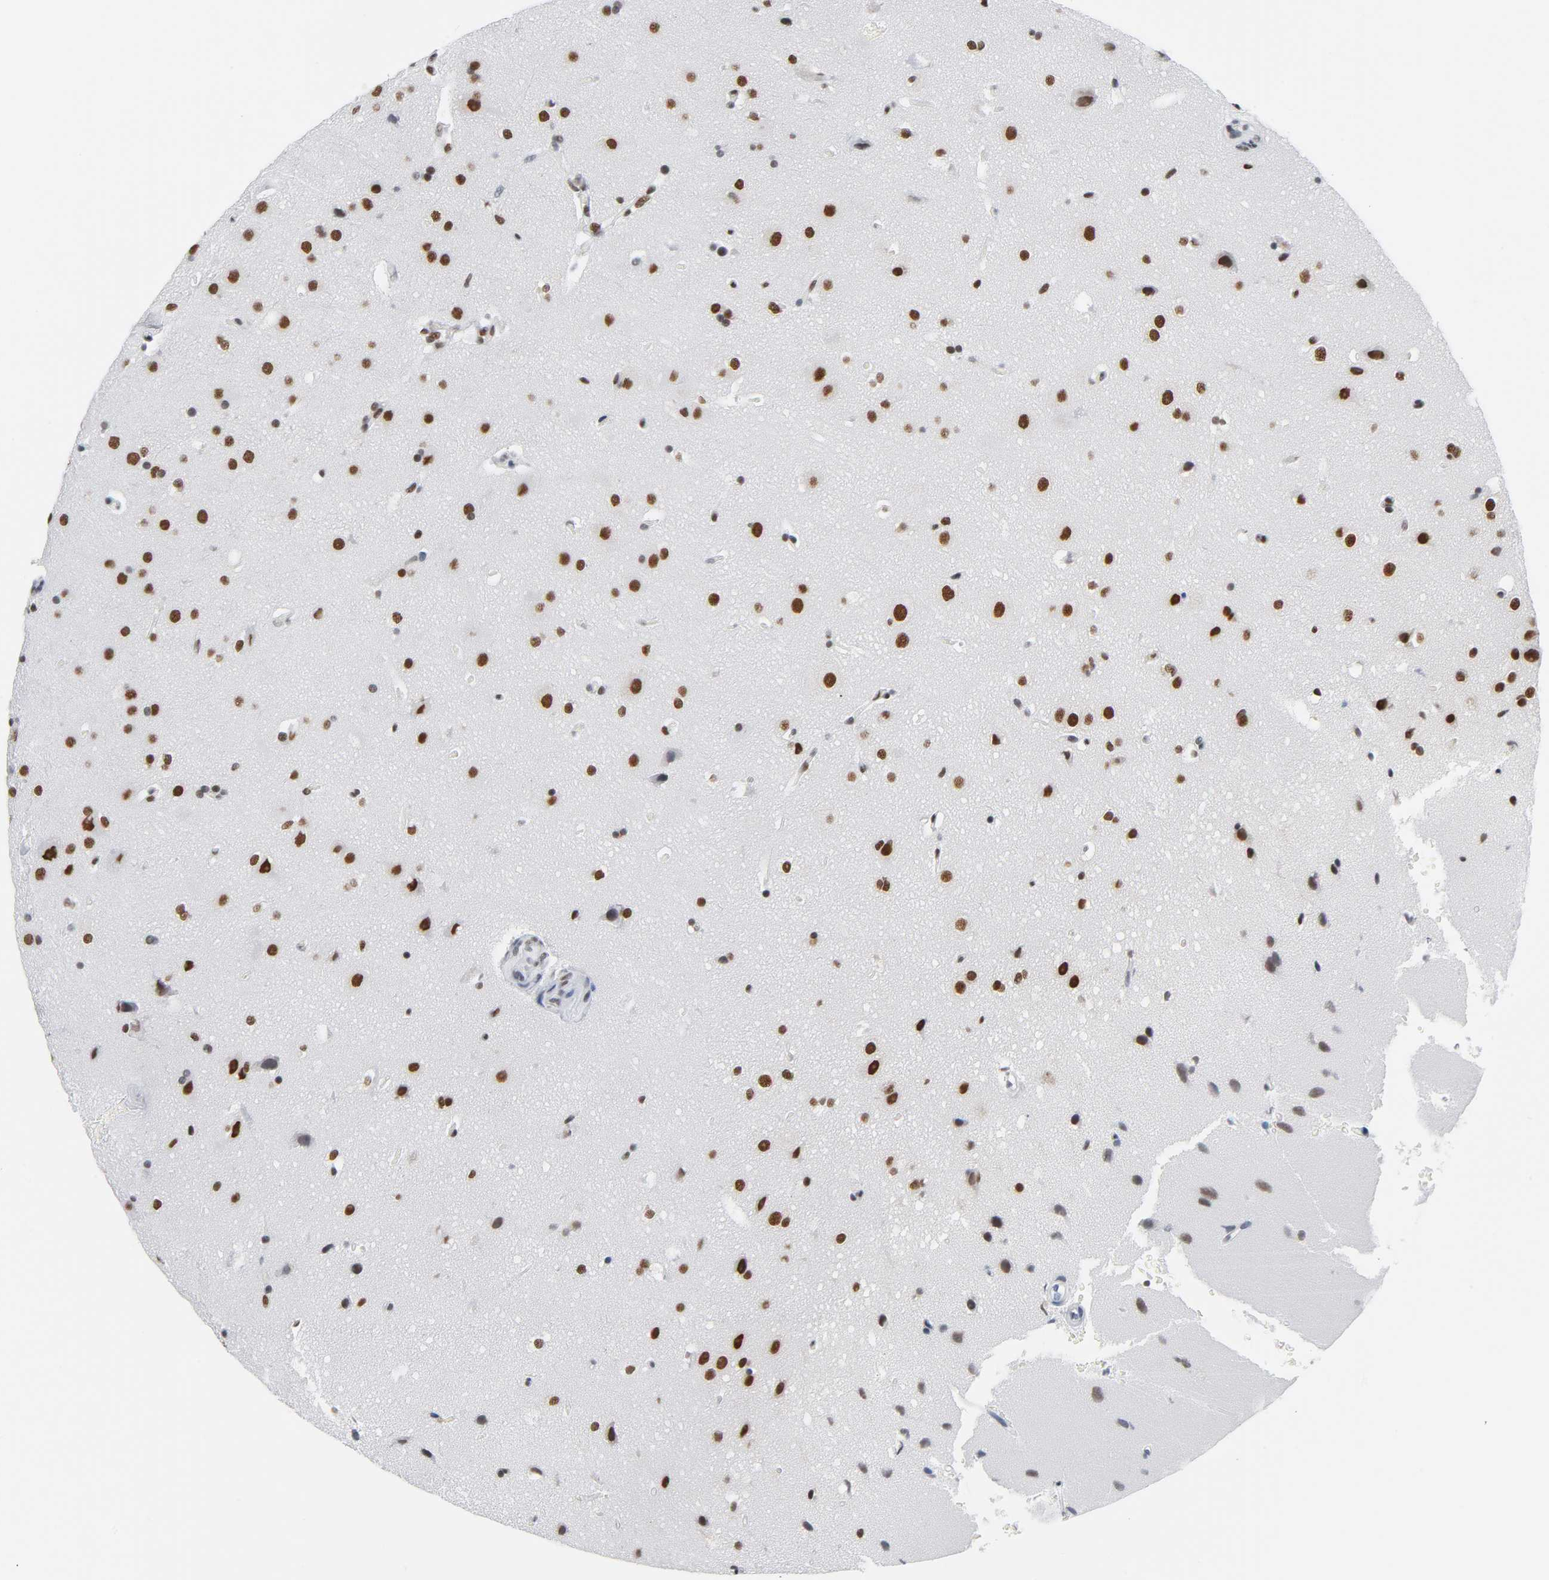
{"staining": {"intensity": "moderate", "quantity": ">75%", "location": "nuclear"}, "tissue": "glioma", "cell_type": "Tumor cells", "image_type": "cancer", "snomed": [{"axis": "morphology", "description": "Glioma, malignant, Low grade"}, {"axis": "topography", "description": "Cerebral cortex"}], "caption": "The histopathology image displays a brown stain indicating the presence of a protein in the nuclear of tumor cells in glioma.", "gene": "CSTF2", "patient": {"sex": "female", "age": 47}}